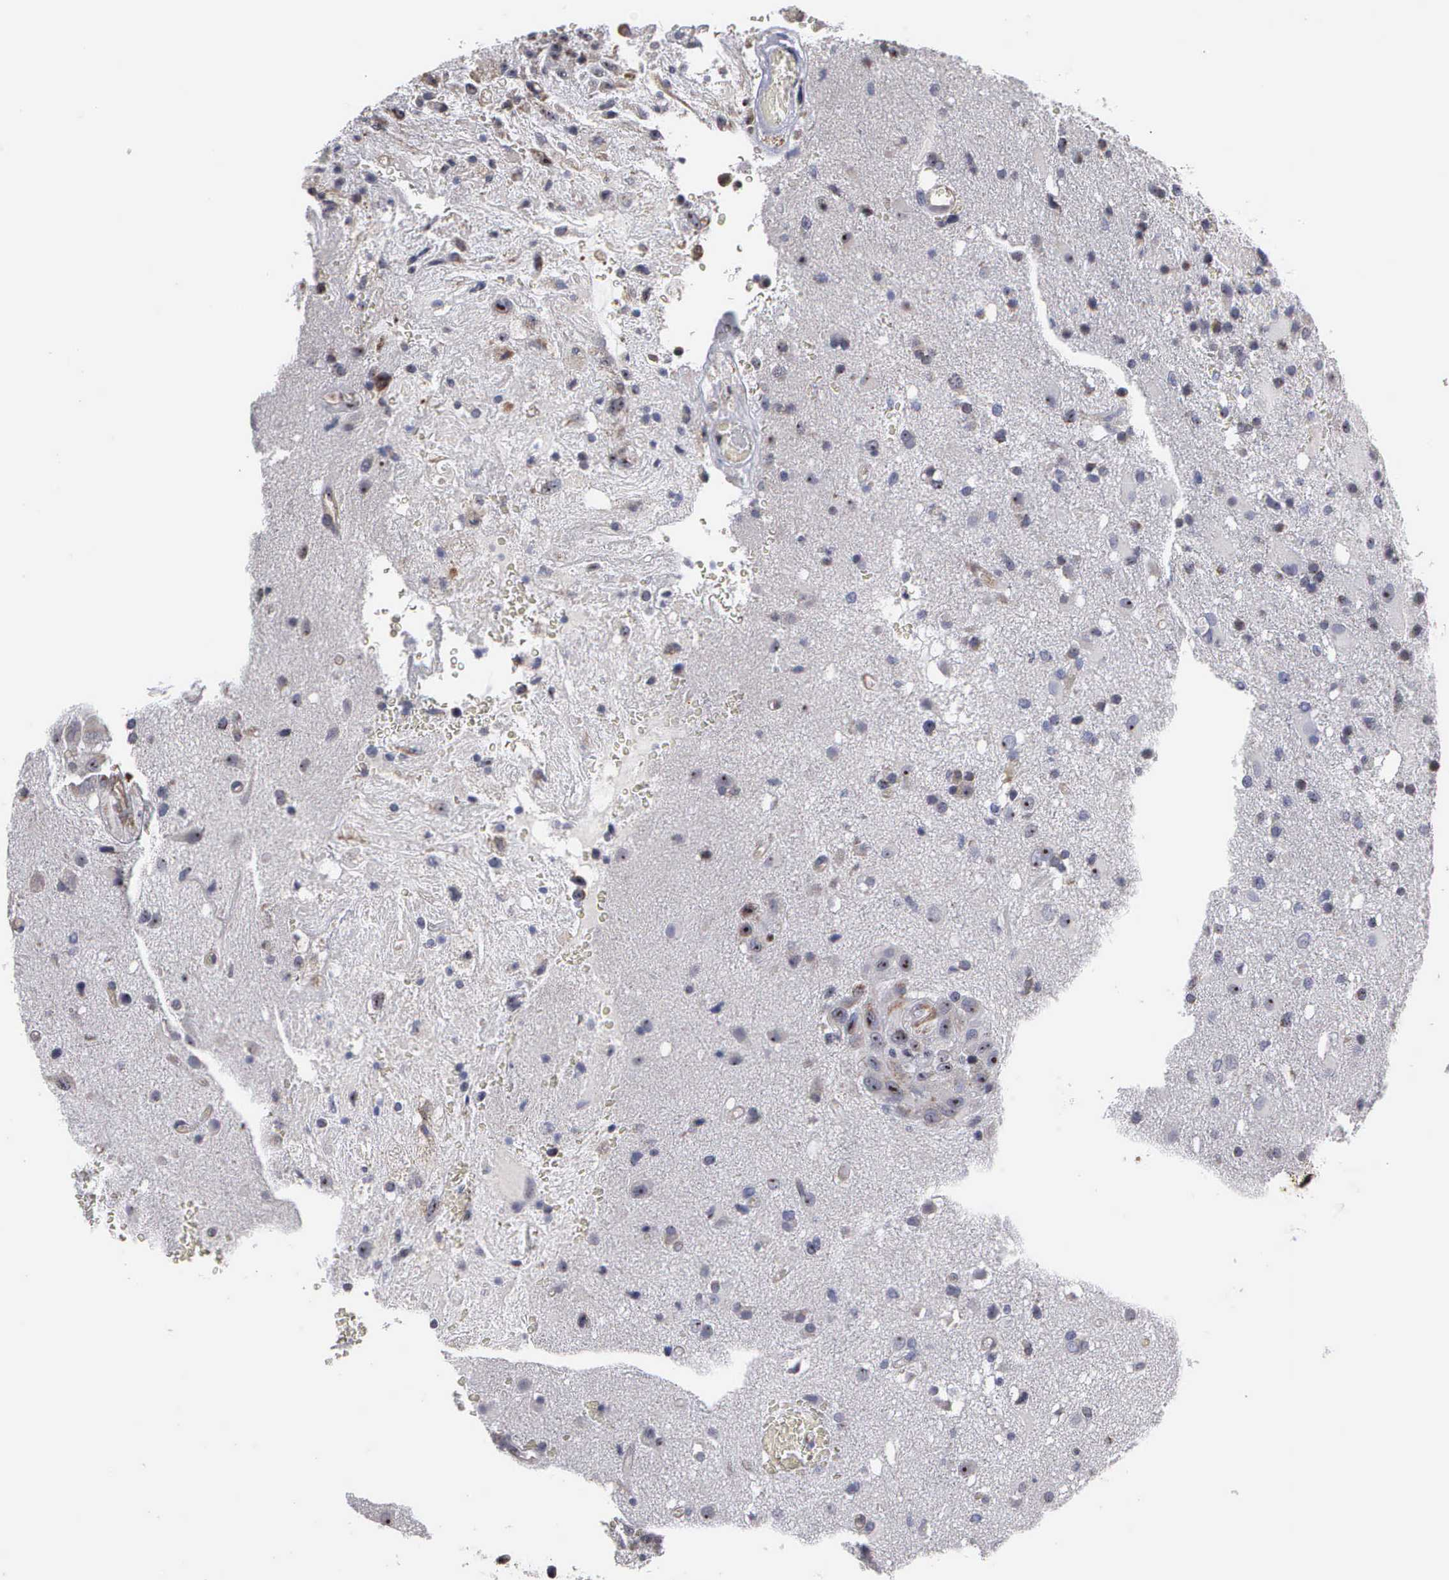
{"staining": {"intensity": "weak", "quantity": "<25%", "location": "cytoplasmic/membranous,nuclear"}, "tissue": "glioma", "cell_type": "Tumor cells", "image_type": "cancer", "snomed": [{"axis": "morphology", "description": "Glioma, malignant, High grade"}, {"axis": "topography", "description": "Brain"}], "caption": "A micrograph of human malignant glioma (high-grade) is negative for staining in tumor cells. (DAB (3,3'-diaminobenzidine) immunohistochemistry (IHC), high magnification).", "gene": "NGDN", "patient": {"sex": "male", "age": 48}}